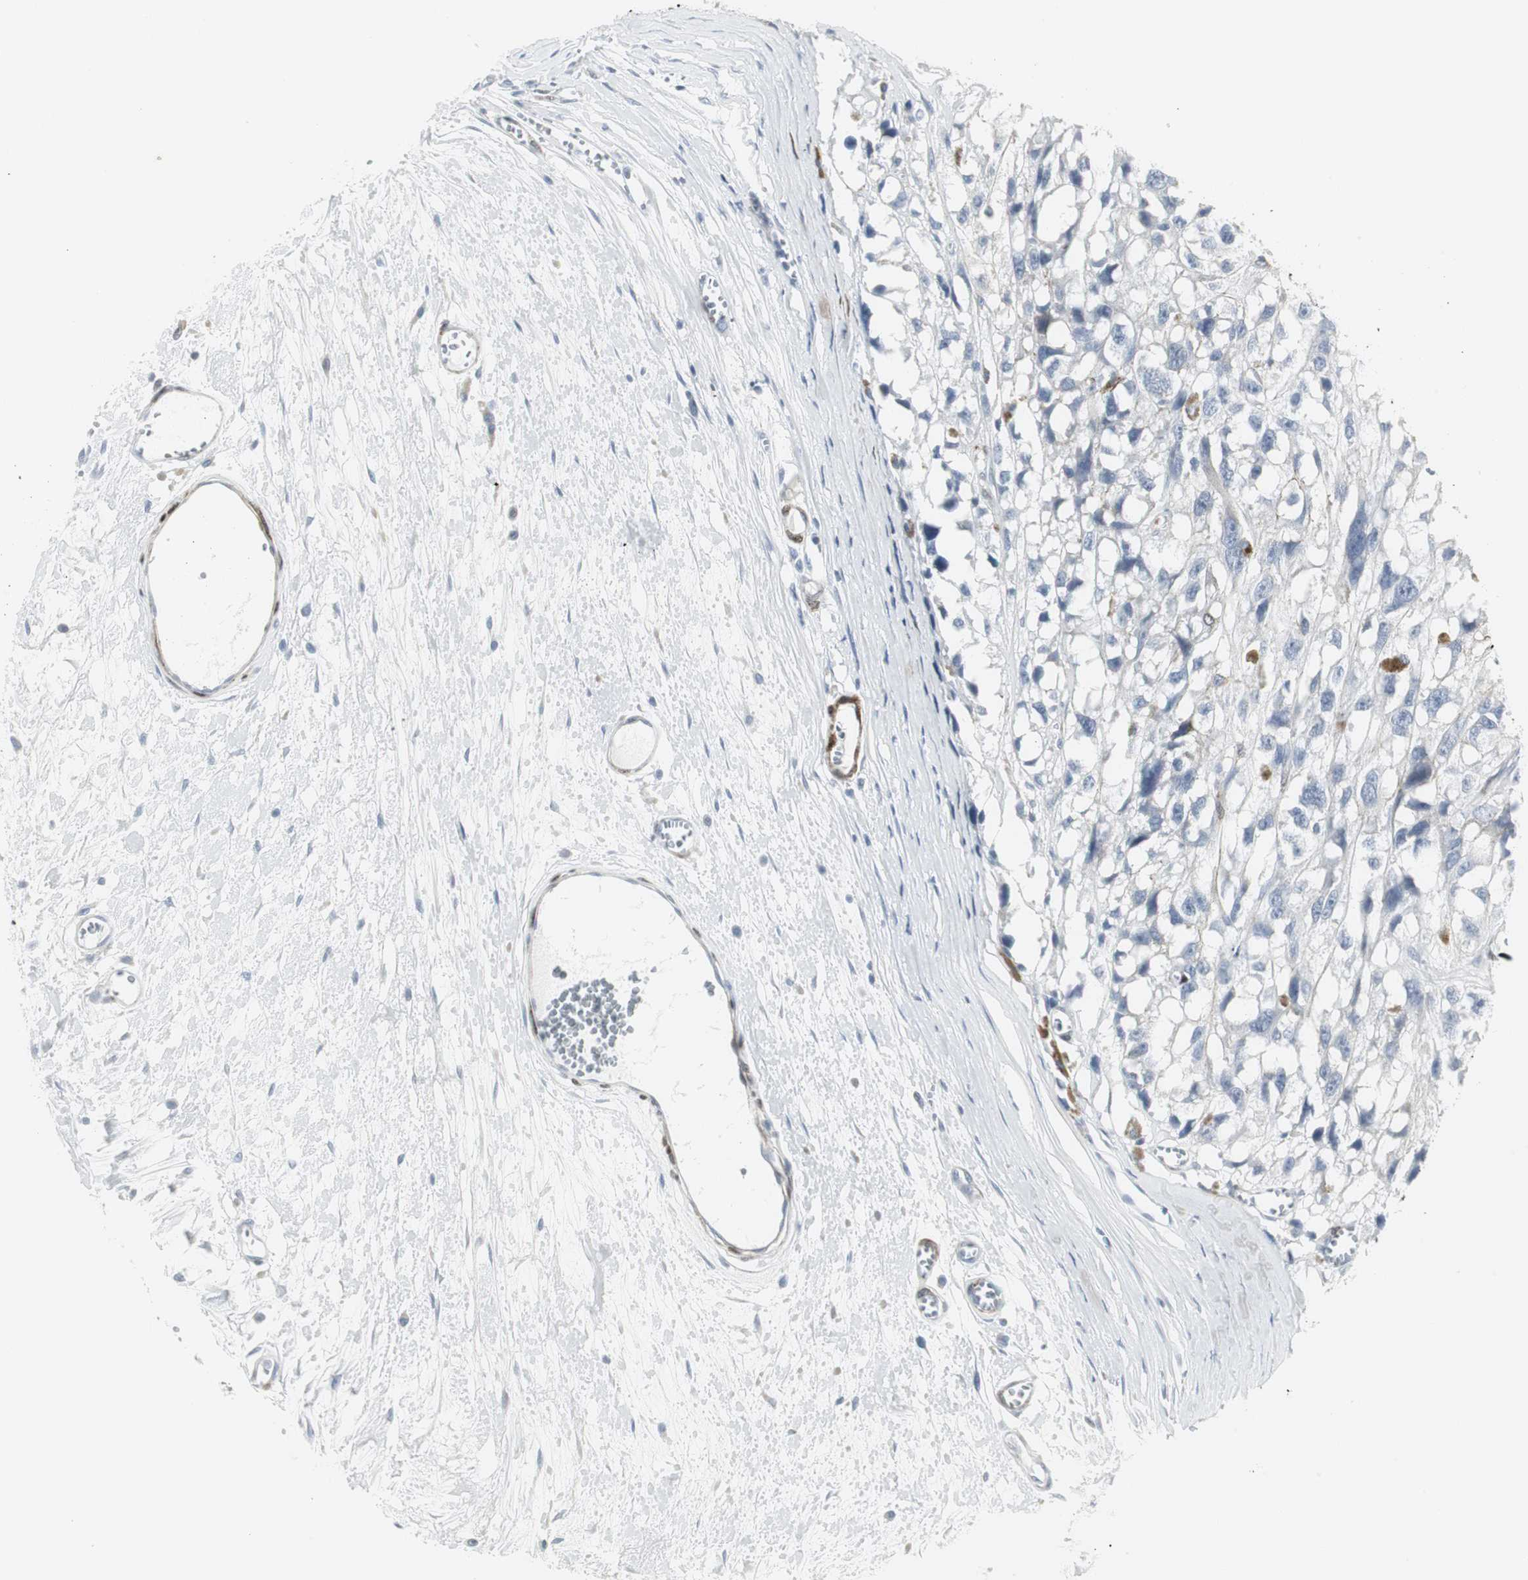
{"staining": {"intensity": "weak", "quantity": "<25%", "location": "cytoplasmic/membranous"}, "tissue": "melanoma", "cell_type": "Tumor cells", "image_type": "cancer", "snomed": [{"axis": "morphology", "description": "Malignant melanoma, Metastatic site"}, {"axis": "topography", "description": "Lymph node"}], "caption": "Immunohistochemistry of human malignant melanoma (metastatic site) shows no expression in tumor cells.", "gene": "PPP1R14A", "patient": {"sex": "male", "age": 59}}